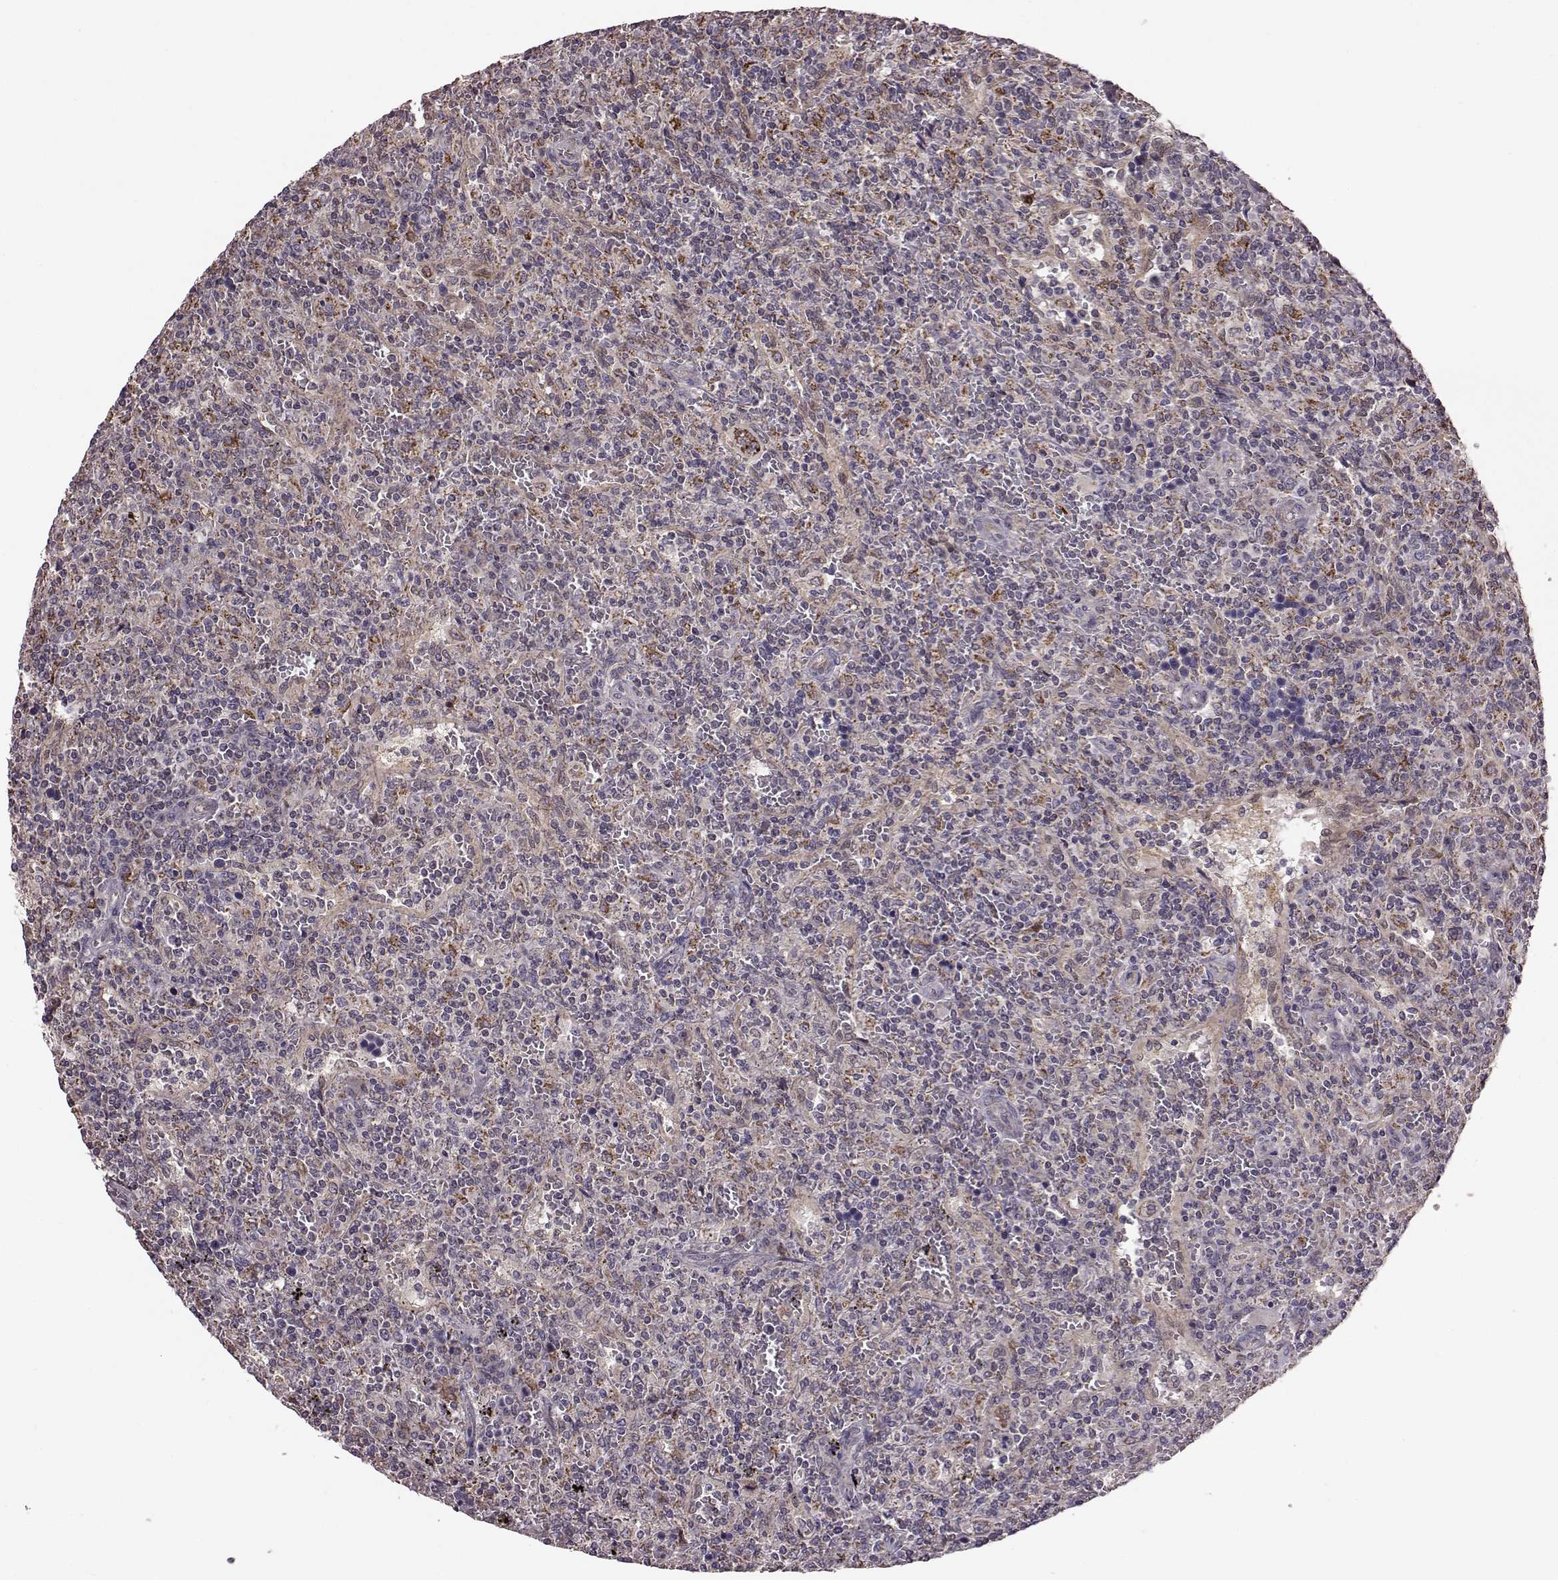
{"staining": {"intensity": "negative", "quantity": "none", "location": "none"}, "tissue": "lymphoma", "cell_type": "Tumor cells", "image_type": "cancer", "snomed": [{"axis": "morphology", "description": "Malignant lymphoma, non-Hodgkin's type, Low grade"}, {"axis": "topography", "description": "Spleen"}], "caption": "IHC image of lymphoma stained for a protein (brown), which demonstrates no positivity in tumor cells.", "gene": "PUDP", "patient": {"sex": "male", "age": 62}}